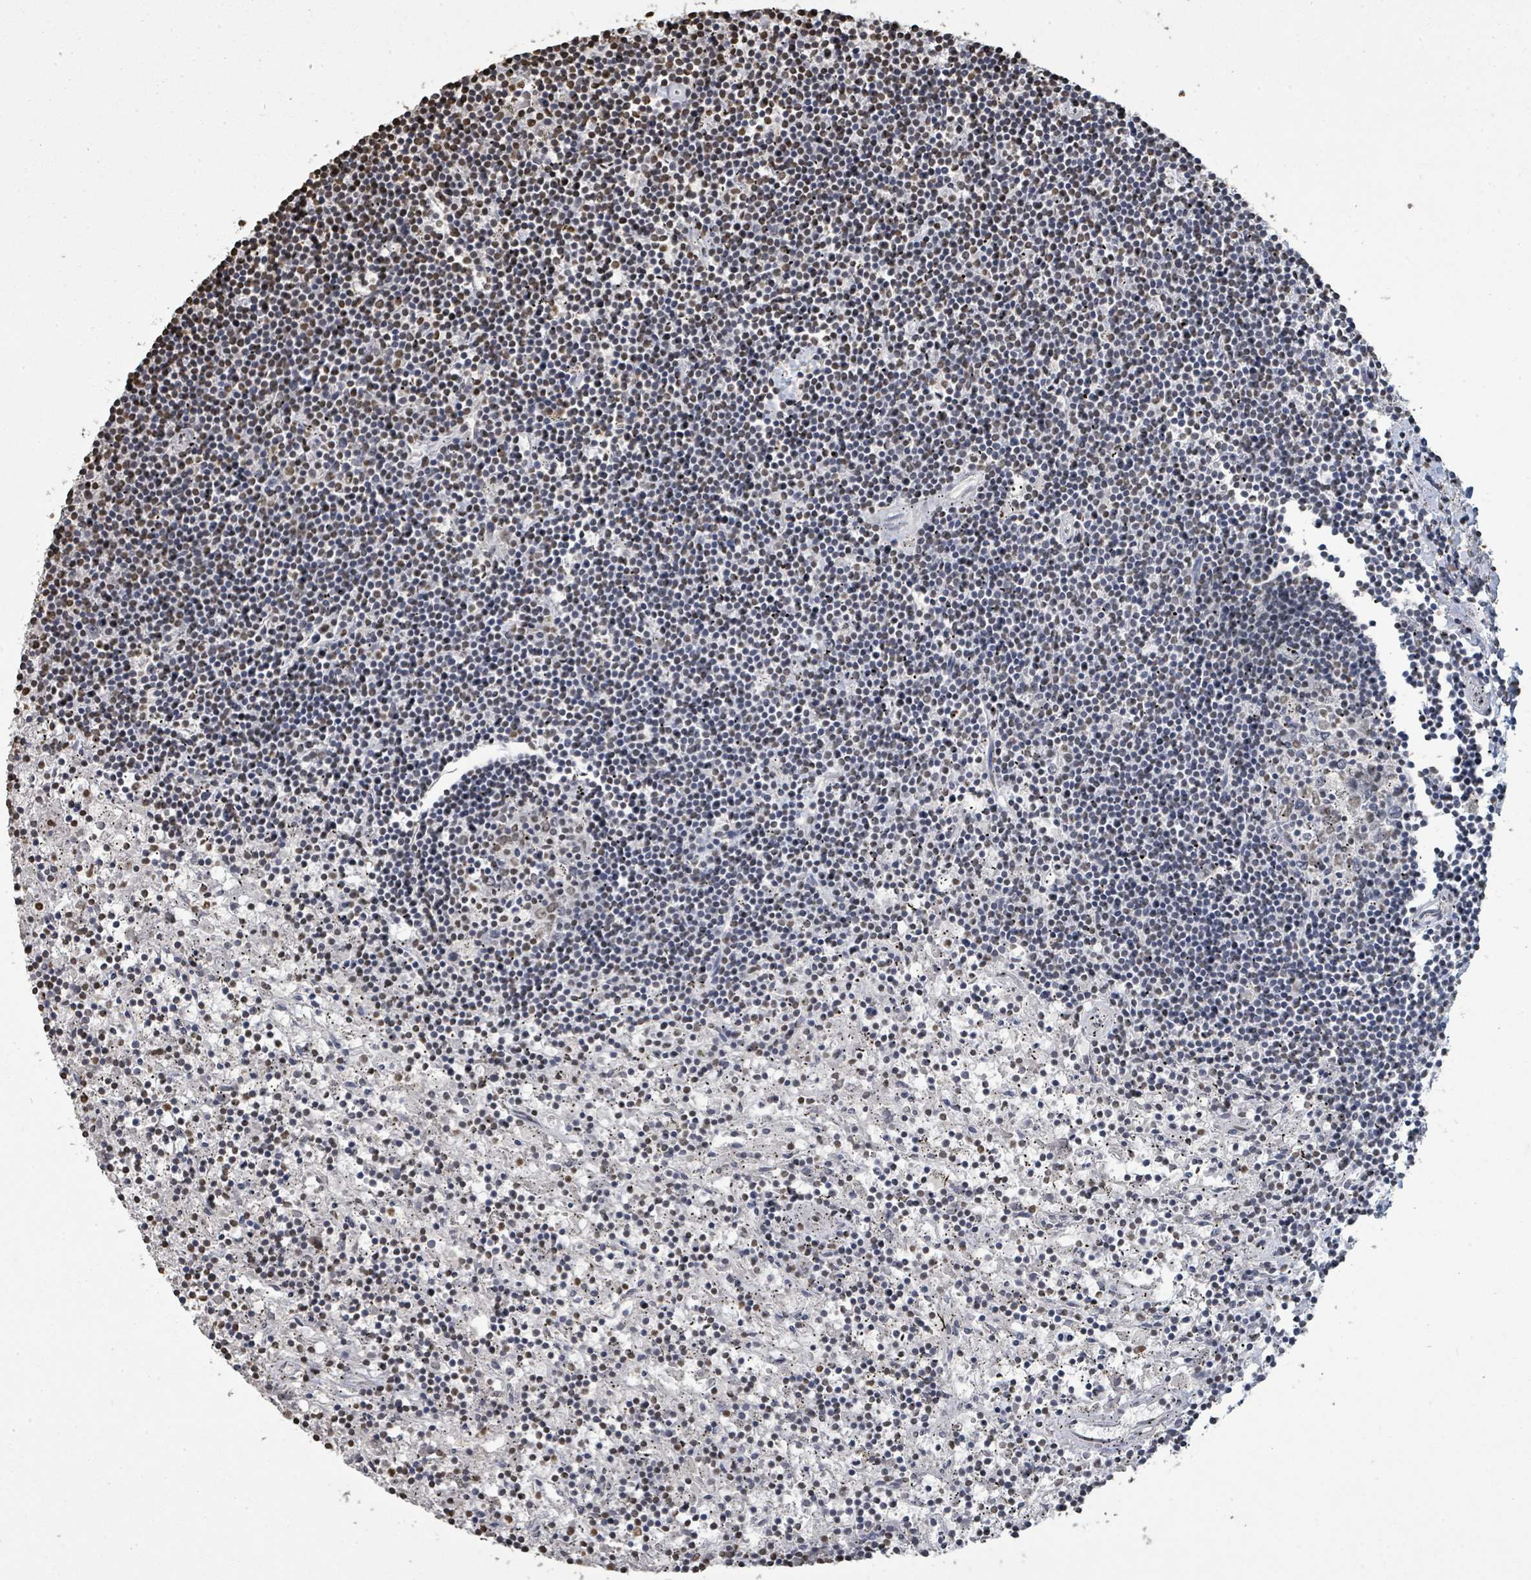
{"staining": {"intensity": "weak", "quantity": "<25%", "location": "nuclear"}, "tissue": "lymphoma", "cell_type": "Tumor cells", "image_type": "cancer", "snomed": [{"axis": "morphology", "description": "Malignant lymphoma, non-Hodgkin's type, Low grade"}, {"axis": "topography", "description": "Spleen"}], "caption": "Immunohistochemistry micrograph of human malignant lymphoma, non-Hodgkin's type (low-grade) stained for a protein (brown), which reveals no staining in tumor cells.", "gene": "MRPS12", "patient": {"sex": "male", "age": 76}}